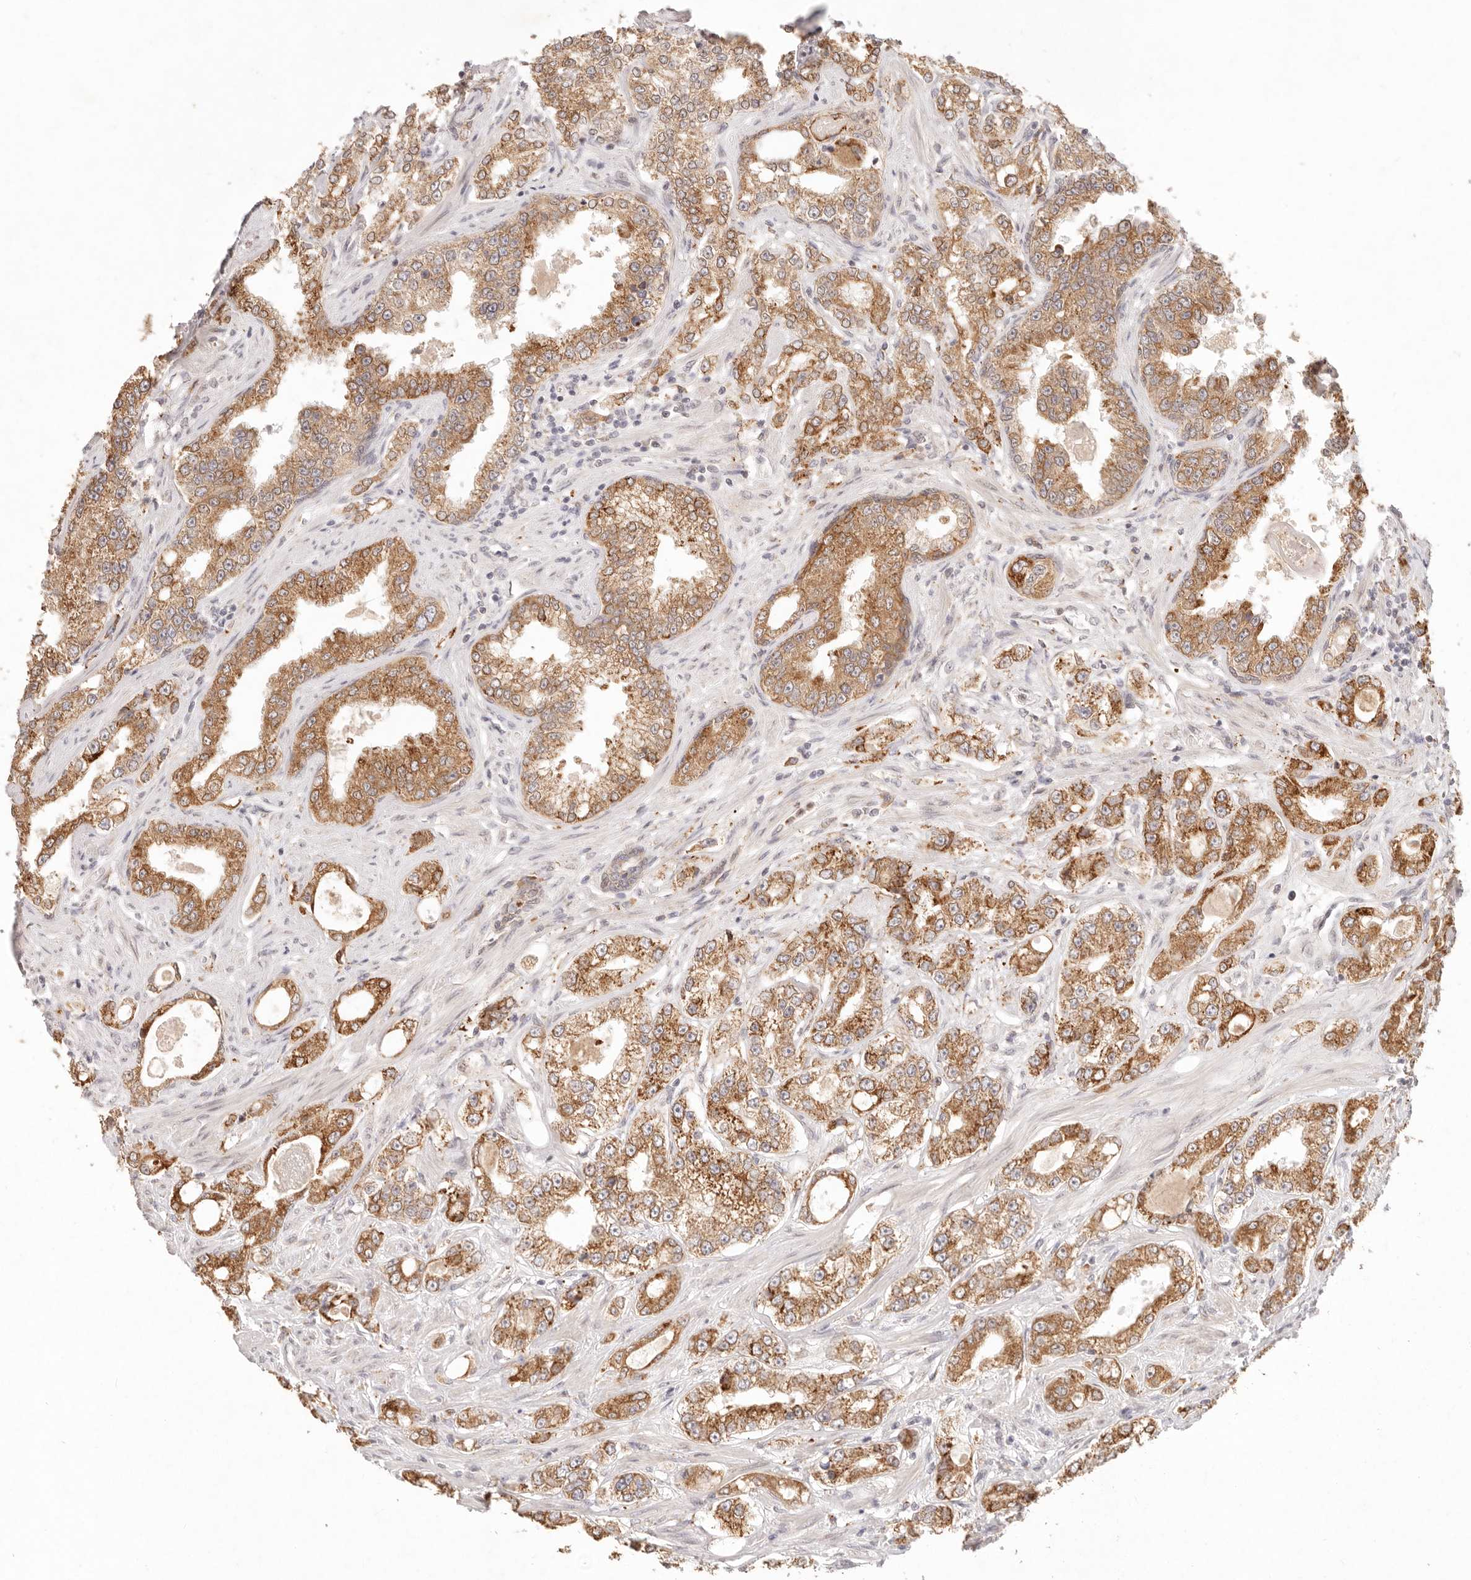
{"staining": {"intensity": "strong", "quantity": ">75%", "location": "cytoplasmic/membranous"}, "tissue": "prostate cancer", "cell_type": "Tumor cells", "image_type": "cancer", "snomed": [{"axis": "morphology", "description": "Normal tissue, NOS"}, {"axis": "morphology", "description": "Adenocarcinoma, High grade"}, {"axis": "topography", "description": "Prostate"}], "caption": "Protein expression analysis of prostate high-grade adenocarcinoma demonstrates strong cytoplasmic/membranous staining in about >75% of tumor cells.", "gene": "C1orf127", "patient": {"sex": "male", "age": 83}}